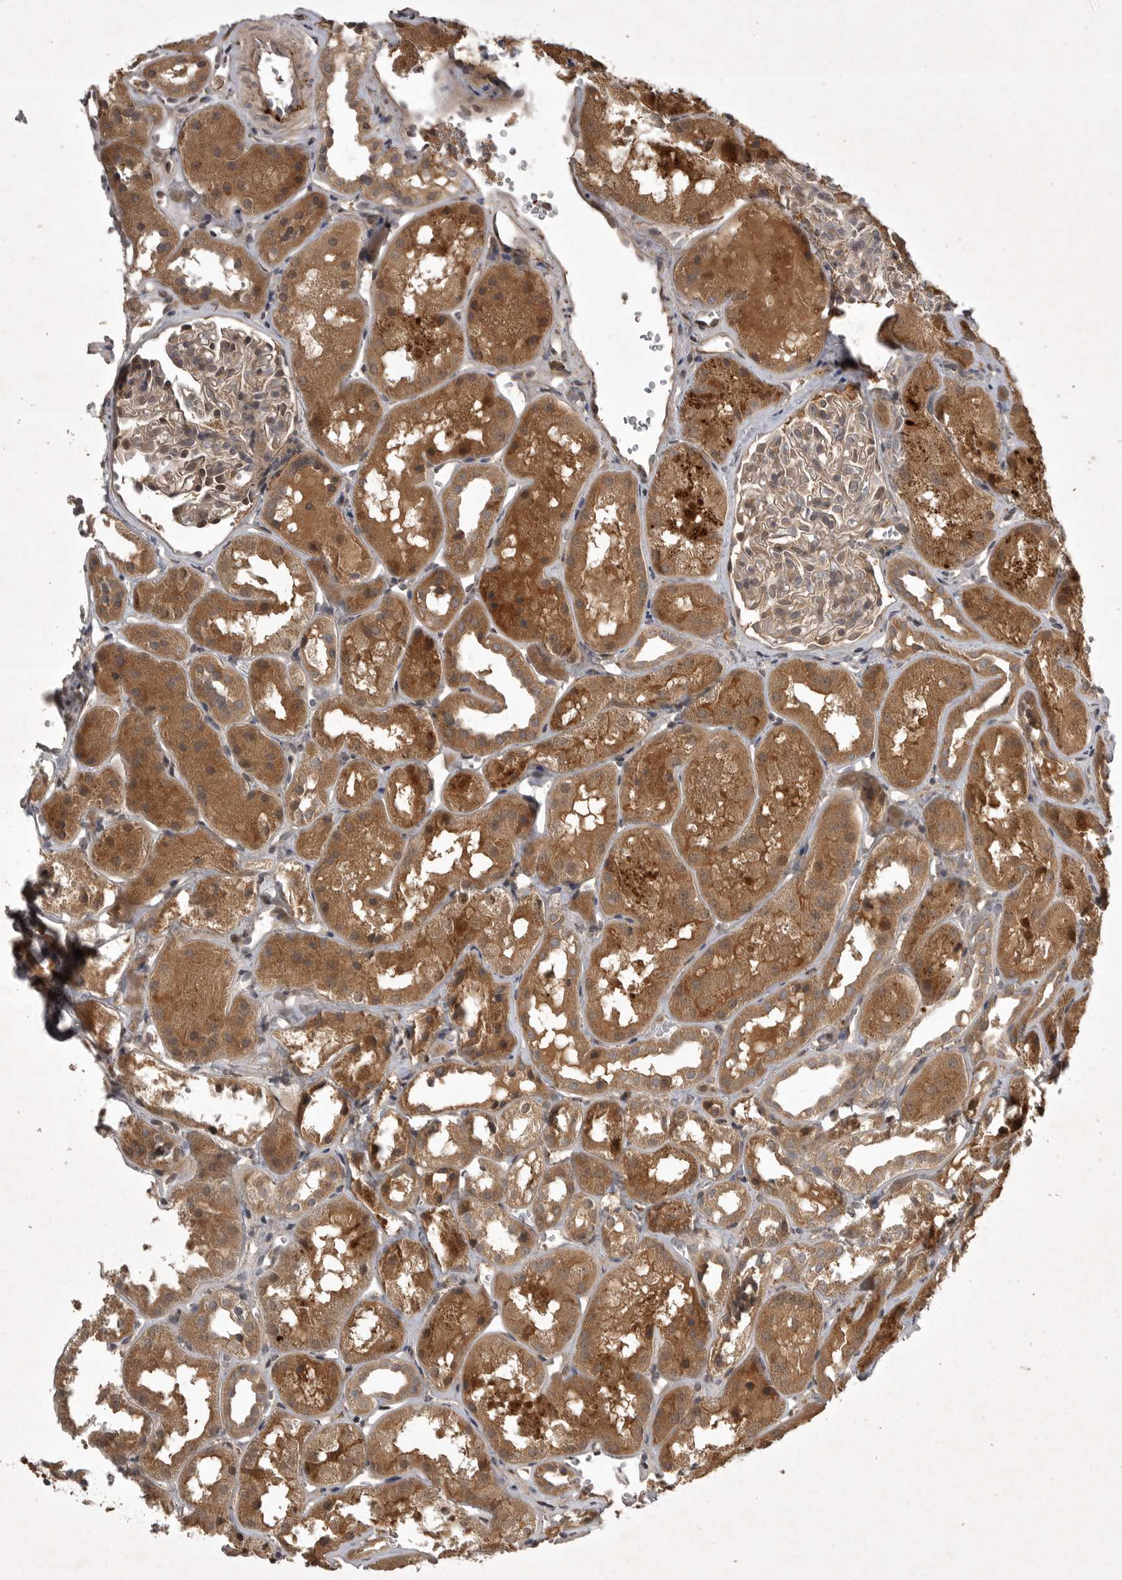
{"staining": {"intensity": "weak", "quantity": ">75%", "location": "cytoplasmic/membranous"}, "tissue": "kidney", "cell_type": "Cells in glomeruli", "image_type": "normal", "snomed": [{"axis": "morphology", "description": "Normal tissue, NOS"}, {"axis": "topography", "description": "Kidney"}], "caption": "Immunohistochemistry (IHC) histopathology image of unremarkable human kidney stained for a protein (brown), which demonstrates low levels of weak cytoplasmic/membranous positivity in about >75% of cells in glomeruli.", "gene": "GPR31", "patient": {"sex": "male", "age": 16}}